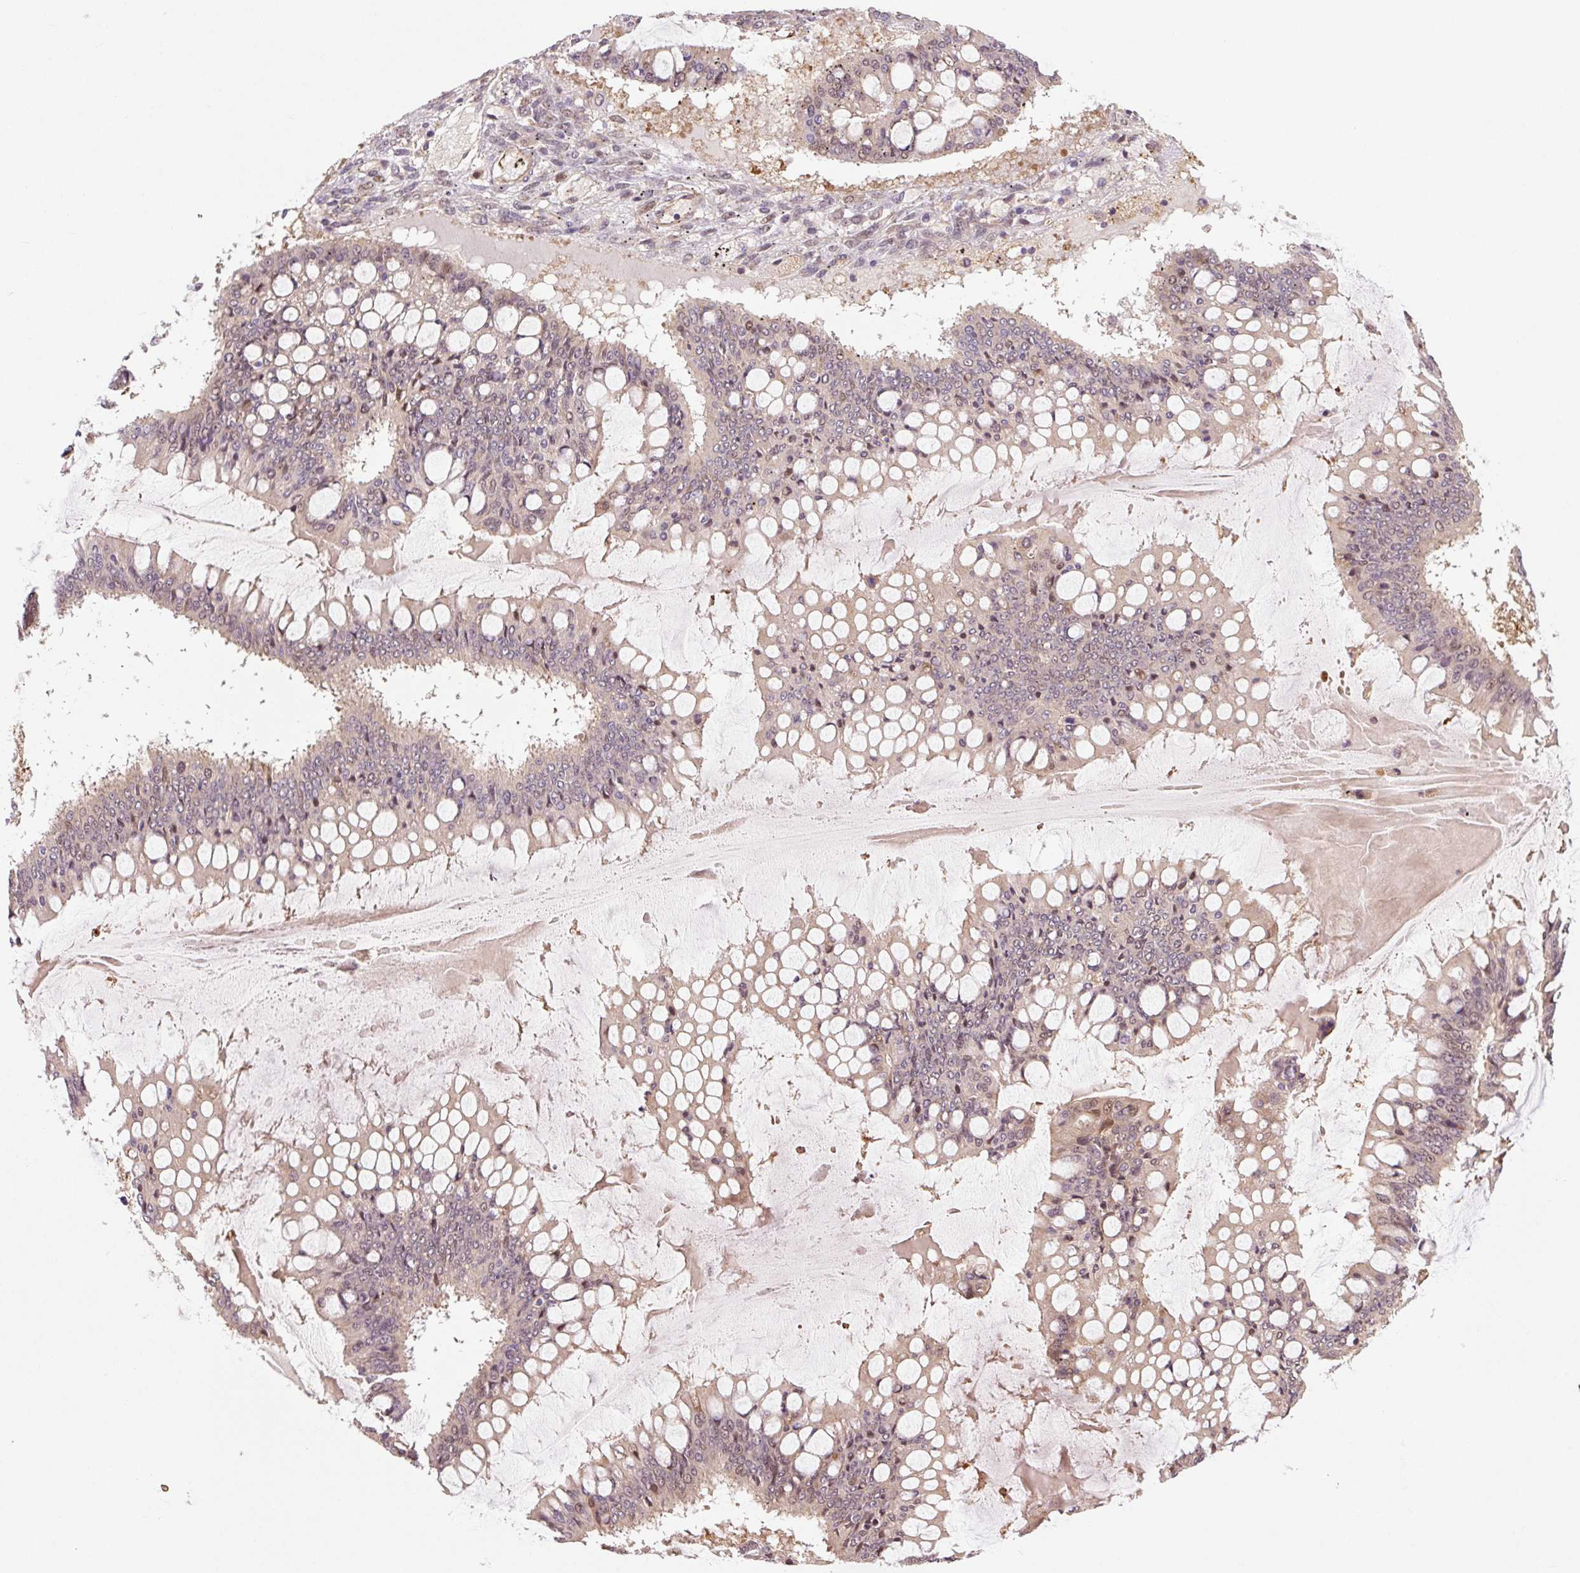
{"staining": {"intensity": "negative", "quantity": "none", "location": "none"}, "tissue": "ovarian cancer", "cell_type": "Tumor cells", "image_type": "cancer", "snomed": [{"axis": "morphology", "description": "Cystadenocarcinoma, mucinous, NOS"}, {"axis": "topography", "description": "Ovary"}], "caption": "The photomicrograph exhibits no staining of tumor cells in ovarian mucinous cystadenocarcinoma. Nuclei are stained in blue.", "gene": "TPT1", "patient": {"sex": "female", "age": 73}}